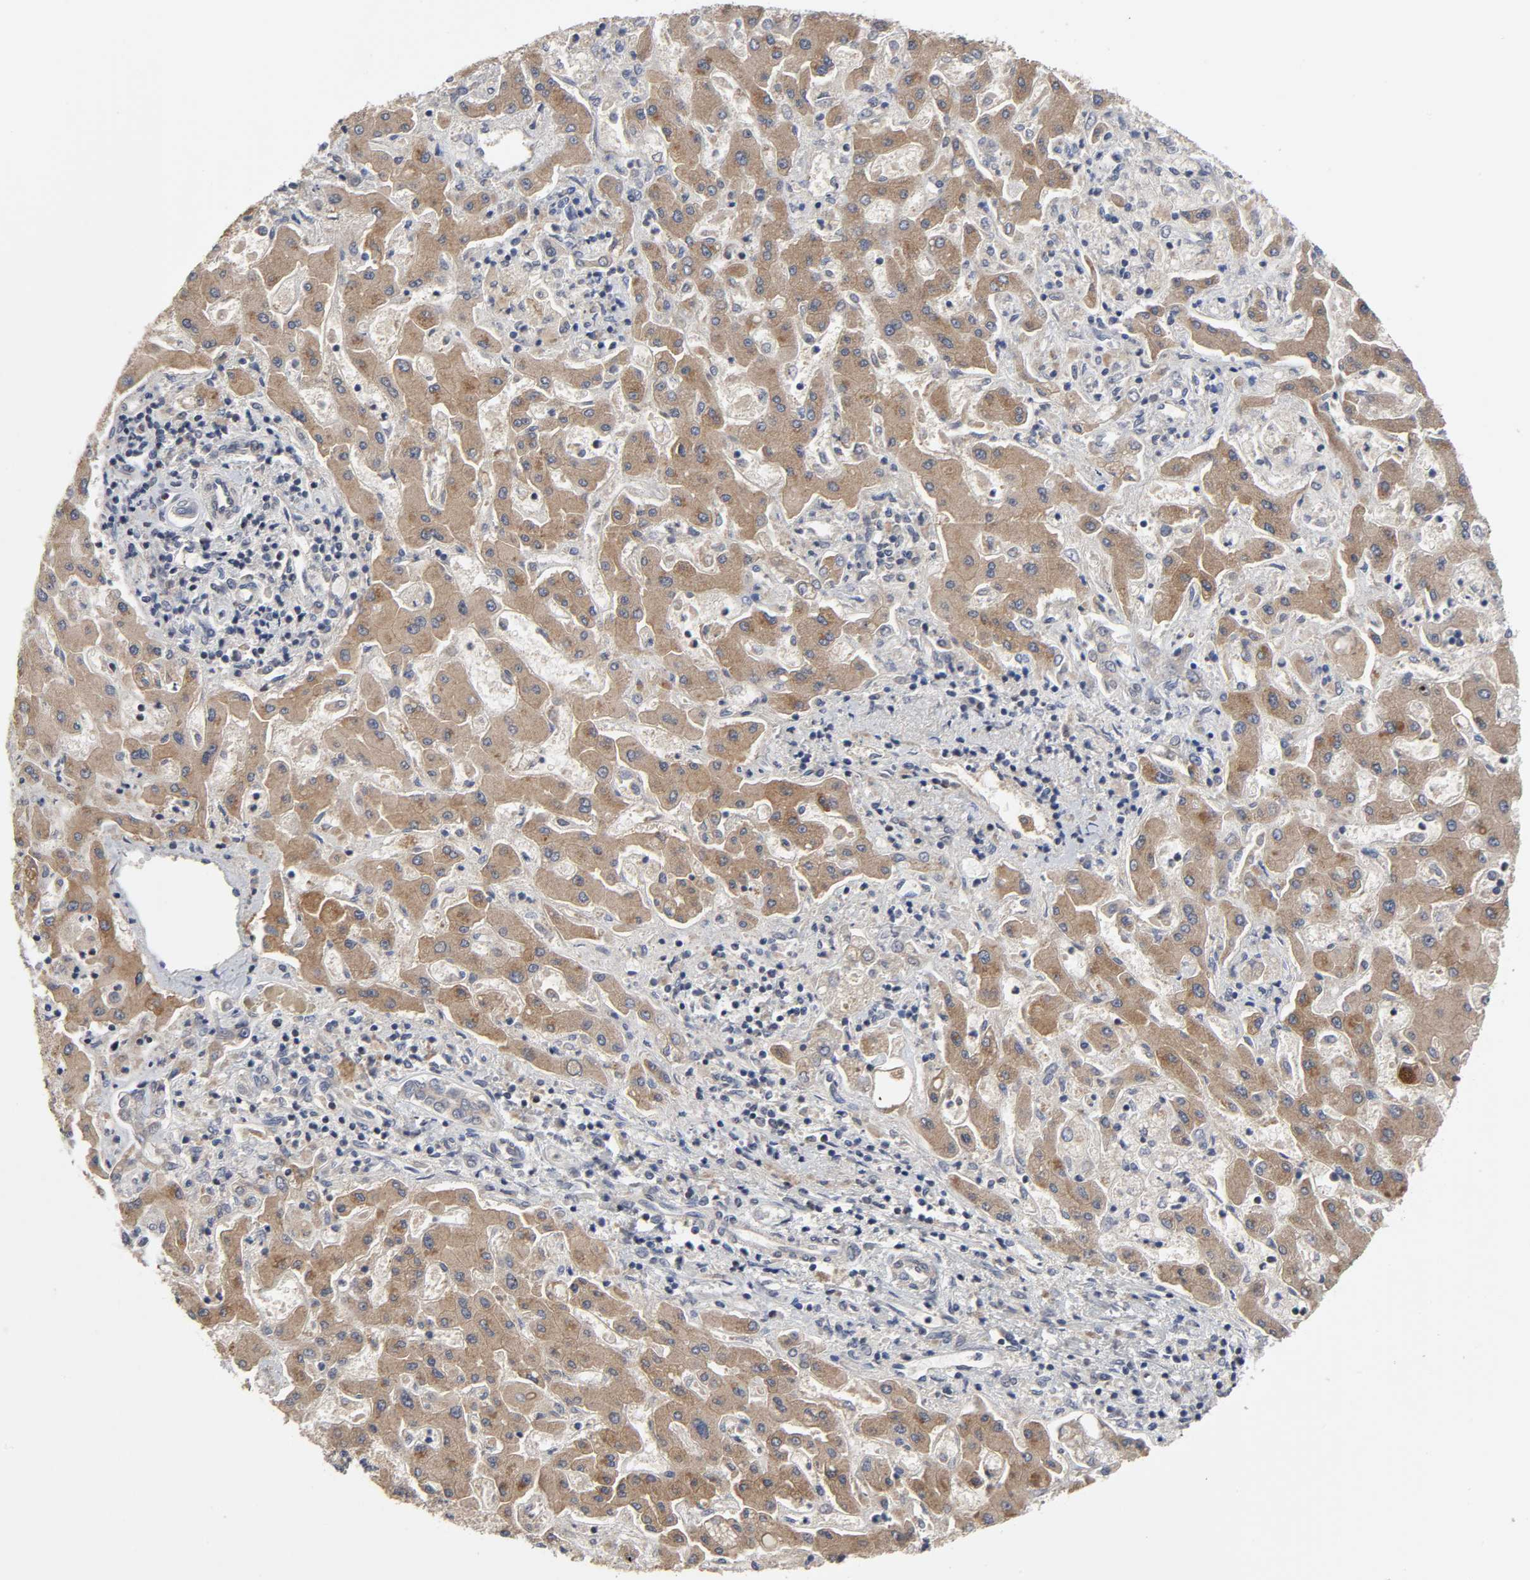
{"staining": {"intensity": "moderate", "quantity": ">75%", "location": "cytoplasmic/membranous"}, "tissue": "liver cancer", "cell_type": "Tumor cells", "image_type": "cancer", "snomed": [{"axis": "morphology", "description": "Cholangiocarcinoma"}, {"axis": "topography", "description": "Liver"}], "caption": "A brown stain highlights moderate cytoplasmic/membranous expression of a protein in human liver cholangiocarcinoma tumor cells.", "gene": "CPN2", "patient": {"sex": "male", "age": 50}}